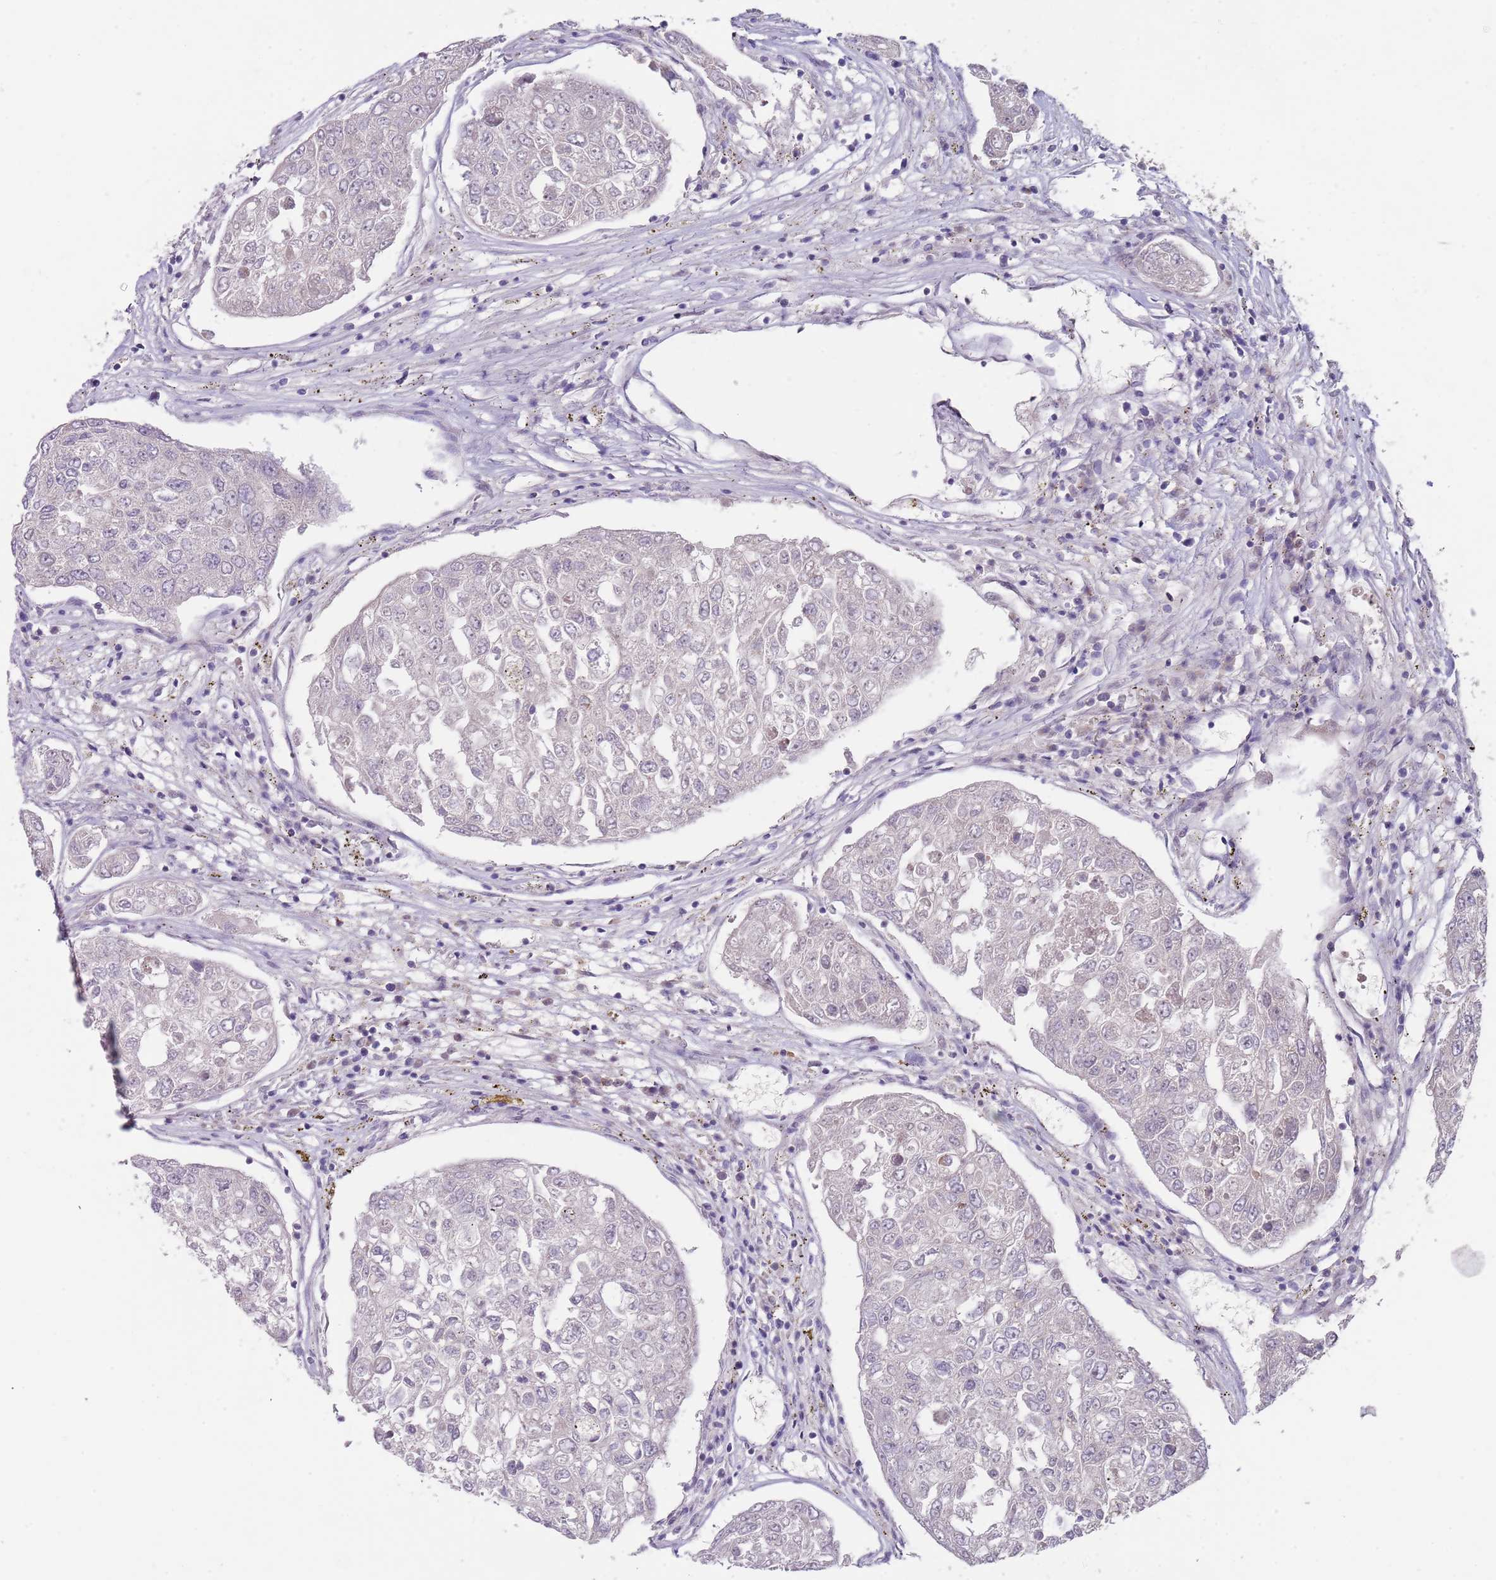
{"staining": {"intensity": "negative", "quantity": "none", "location": "none"}, "tissue": "urothelial cancer", "cell_type": "Tumor cells", "image_type": "cancer", "snomed": [{"axis": "morphology", "description": "Urothelial carcinoma, High grade"}, {"axis": "topography", "description": "Lymph node"}, {"axis": "topography", "description": "Urinary bladder"}], "caption": "Immunohistochemical staining of urothelial cancer demonstrates no significant staining in tumor cells.", "gene": "PRAC1", "patient": {"sex": "male", "age": 51}}